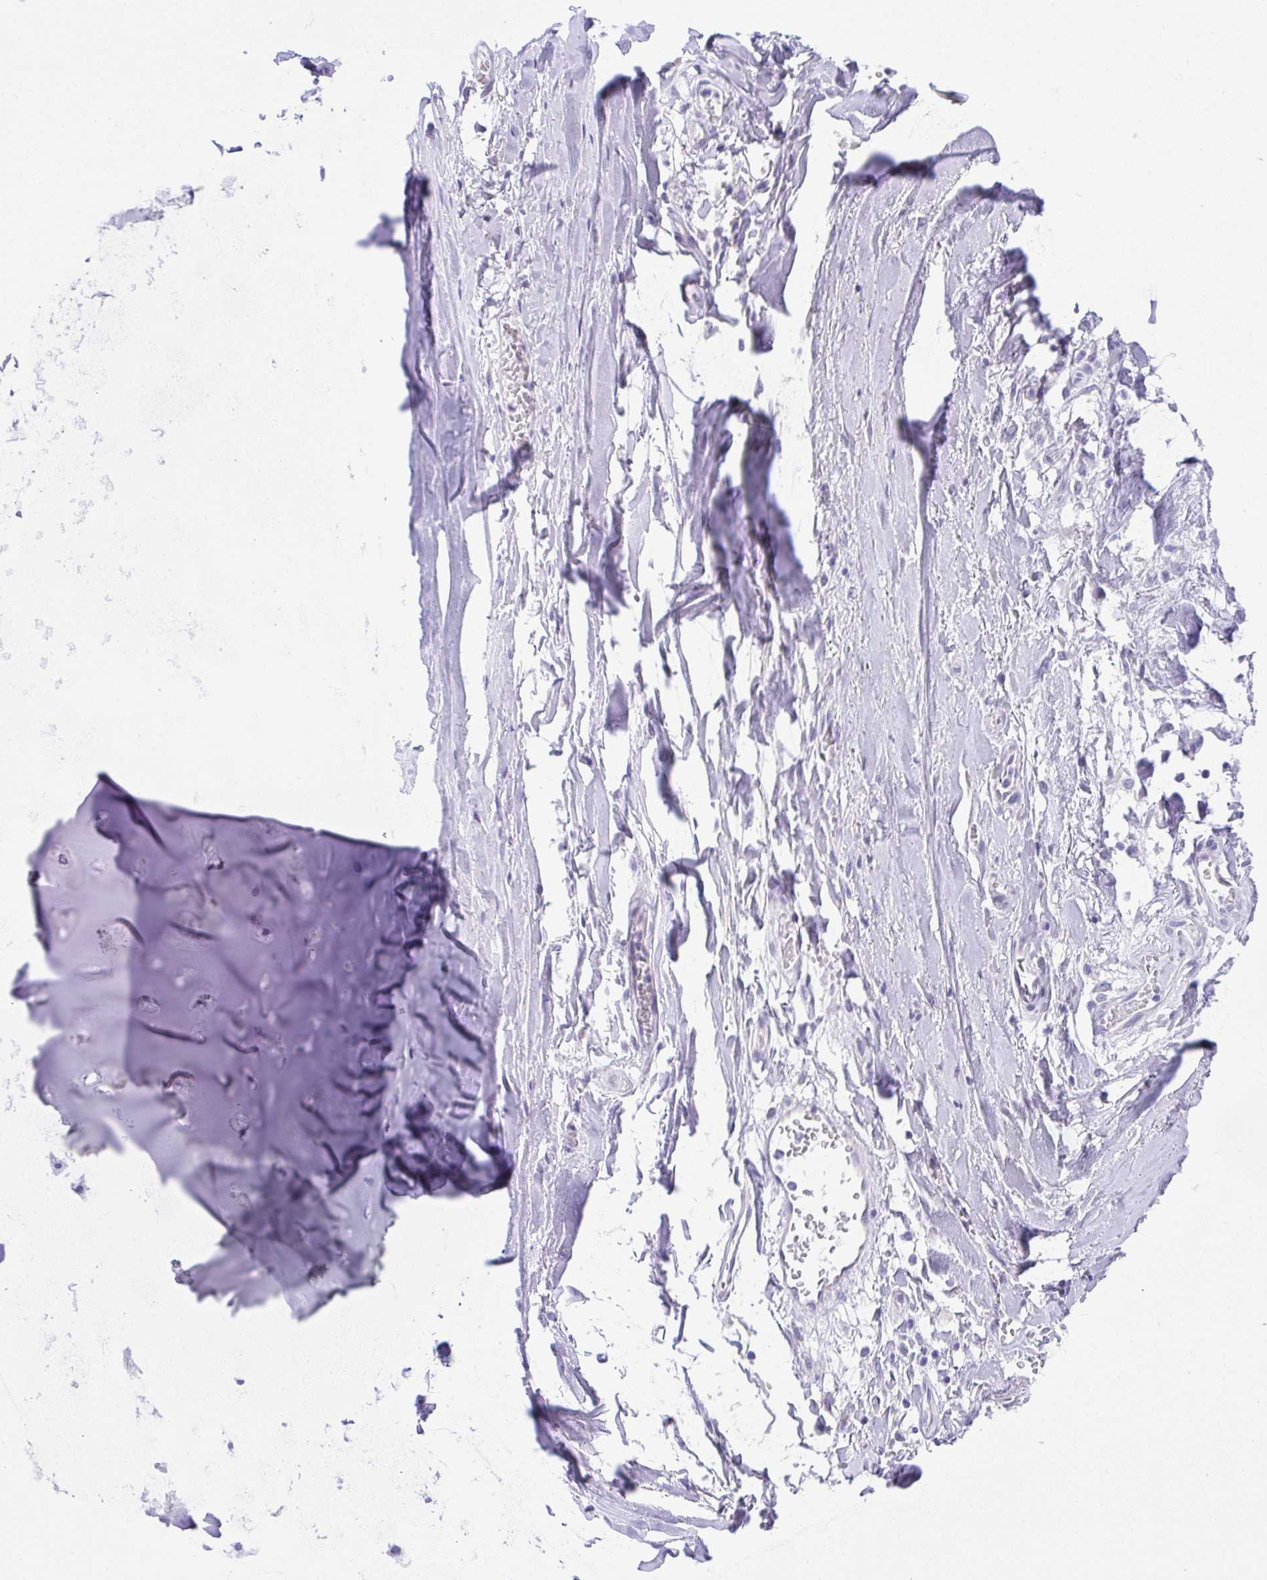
{"staining": {"intensity": "negative", "quantity": "none", "location": "none"}, "tissue": "soft tissue", "cell_type": "Chondrocytes", "image_type": "normal", "snomed": [{"axis": "morphology", "description": "Normal tissue, NOS"}, {"axis": "topography", "description": "Cartilage tissue"}, {"axis": "topography", "description": "Nasopharynx"}, {"axis": "topography", "description": "Thyroid gland"}], "caption": "Human soft tissue stained for a protein using immunohistochemistry exhibits no staining in chondrocytes.", "gene": "LUZP4", "patient": {"sex": "male", "age": 63}}